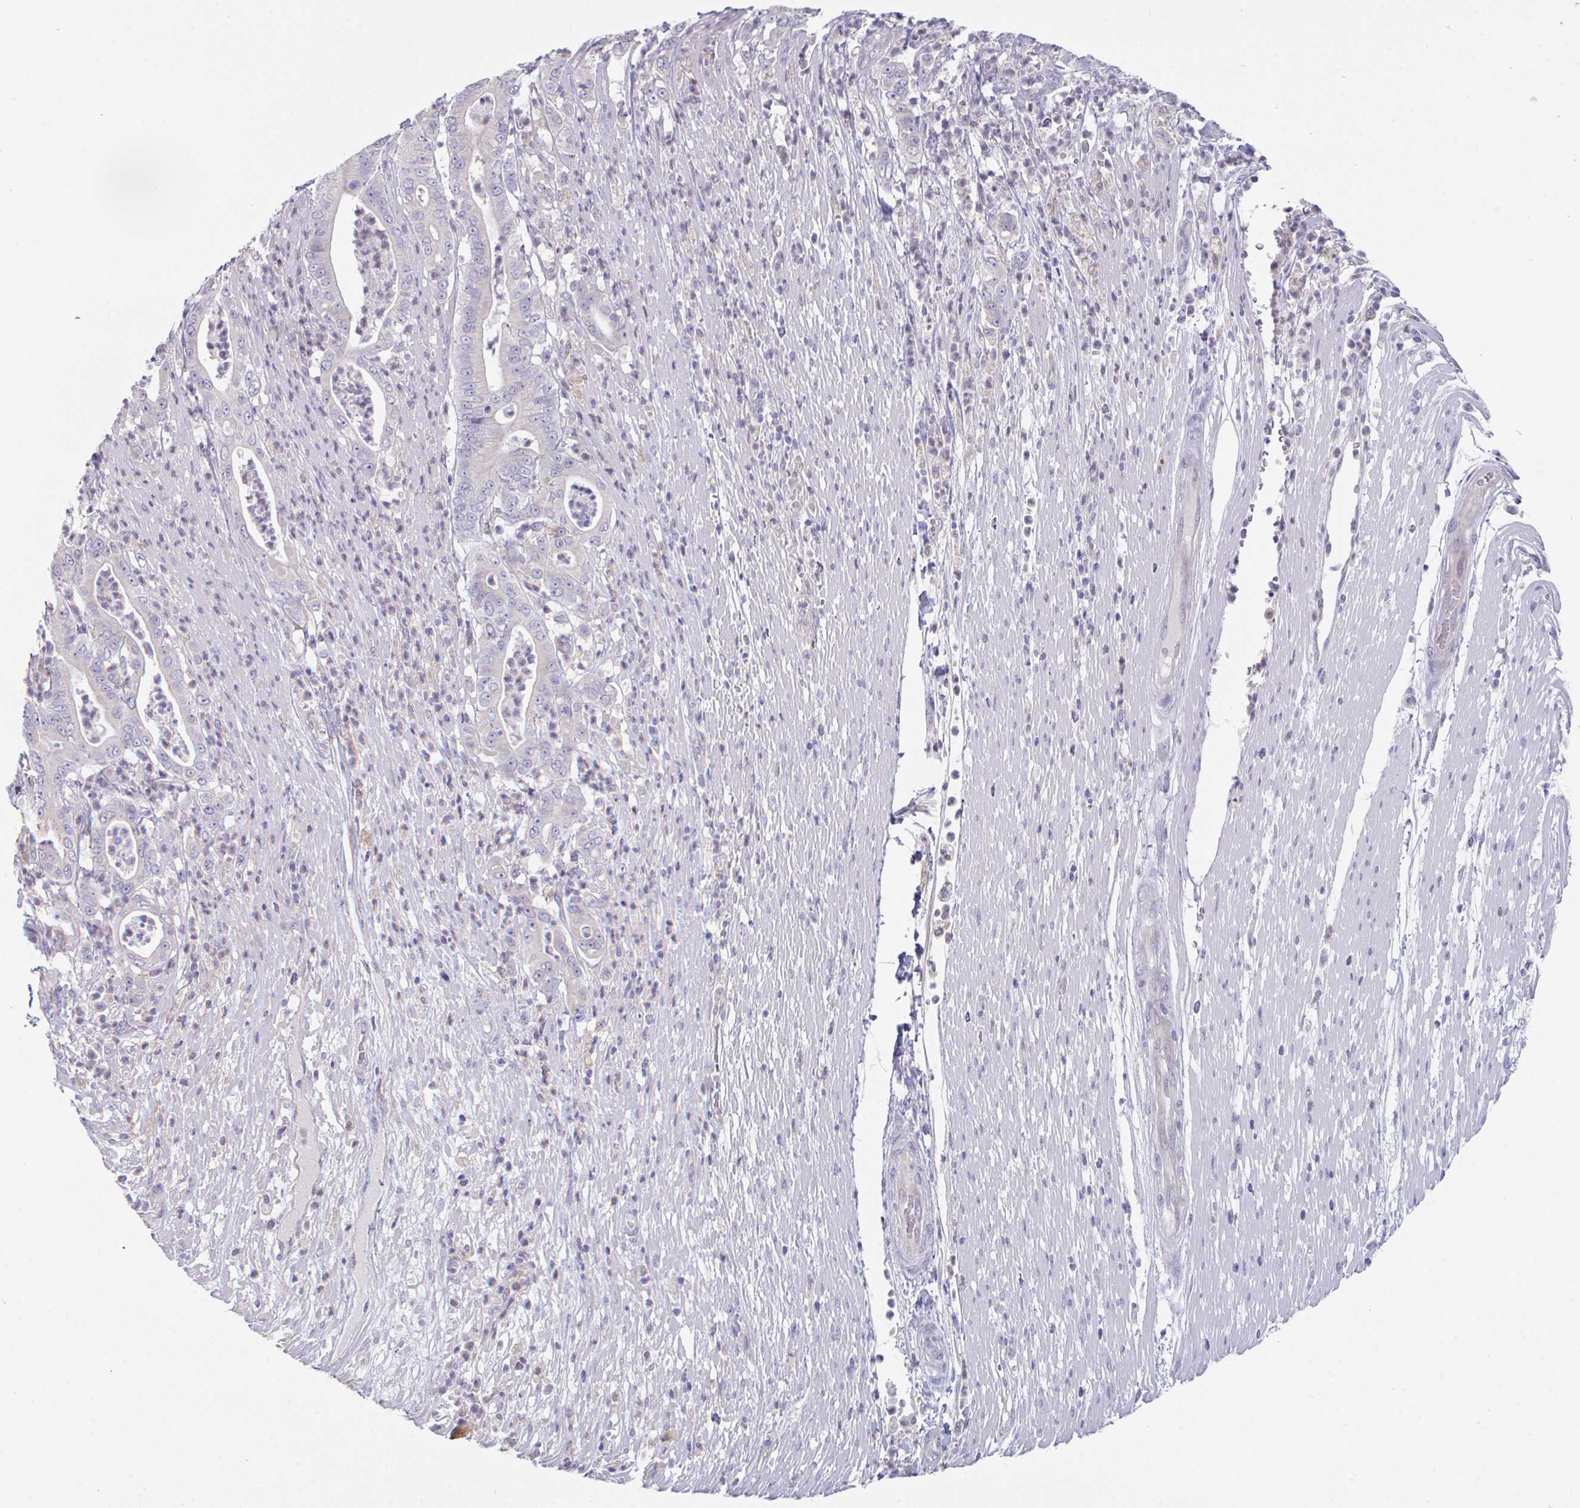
{"staining": {"intensity": "negative", "quantity": "none", "location": "none"}, "tissue": "pancreatic cancer", "cell_type": "Tumor cells", "image_type": "cancer", "snomed": [{"axis": "morphology", "description": "Adenocarcinoma, NOS"}, {"axis": "topography", "description": "Pancreas"}], "caption": "Tumor cells are negative for protein expression in human pancreatic adenocarcinoma.", "gene": "PTPRD", "patient": {"sex": "male", "age": 71}}